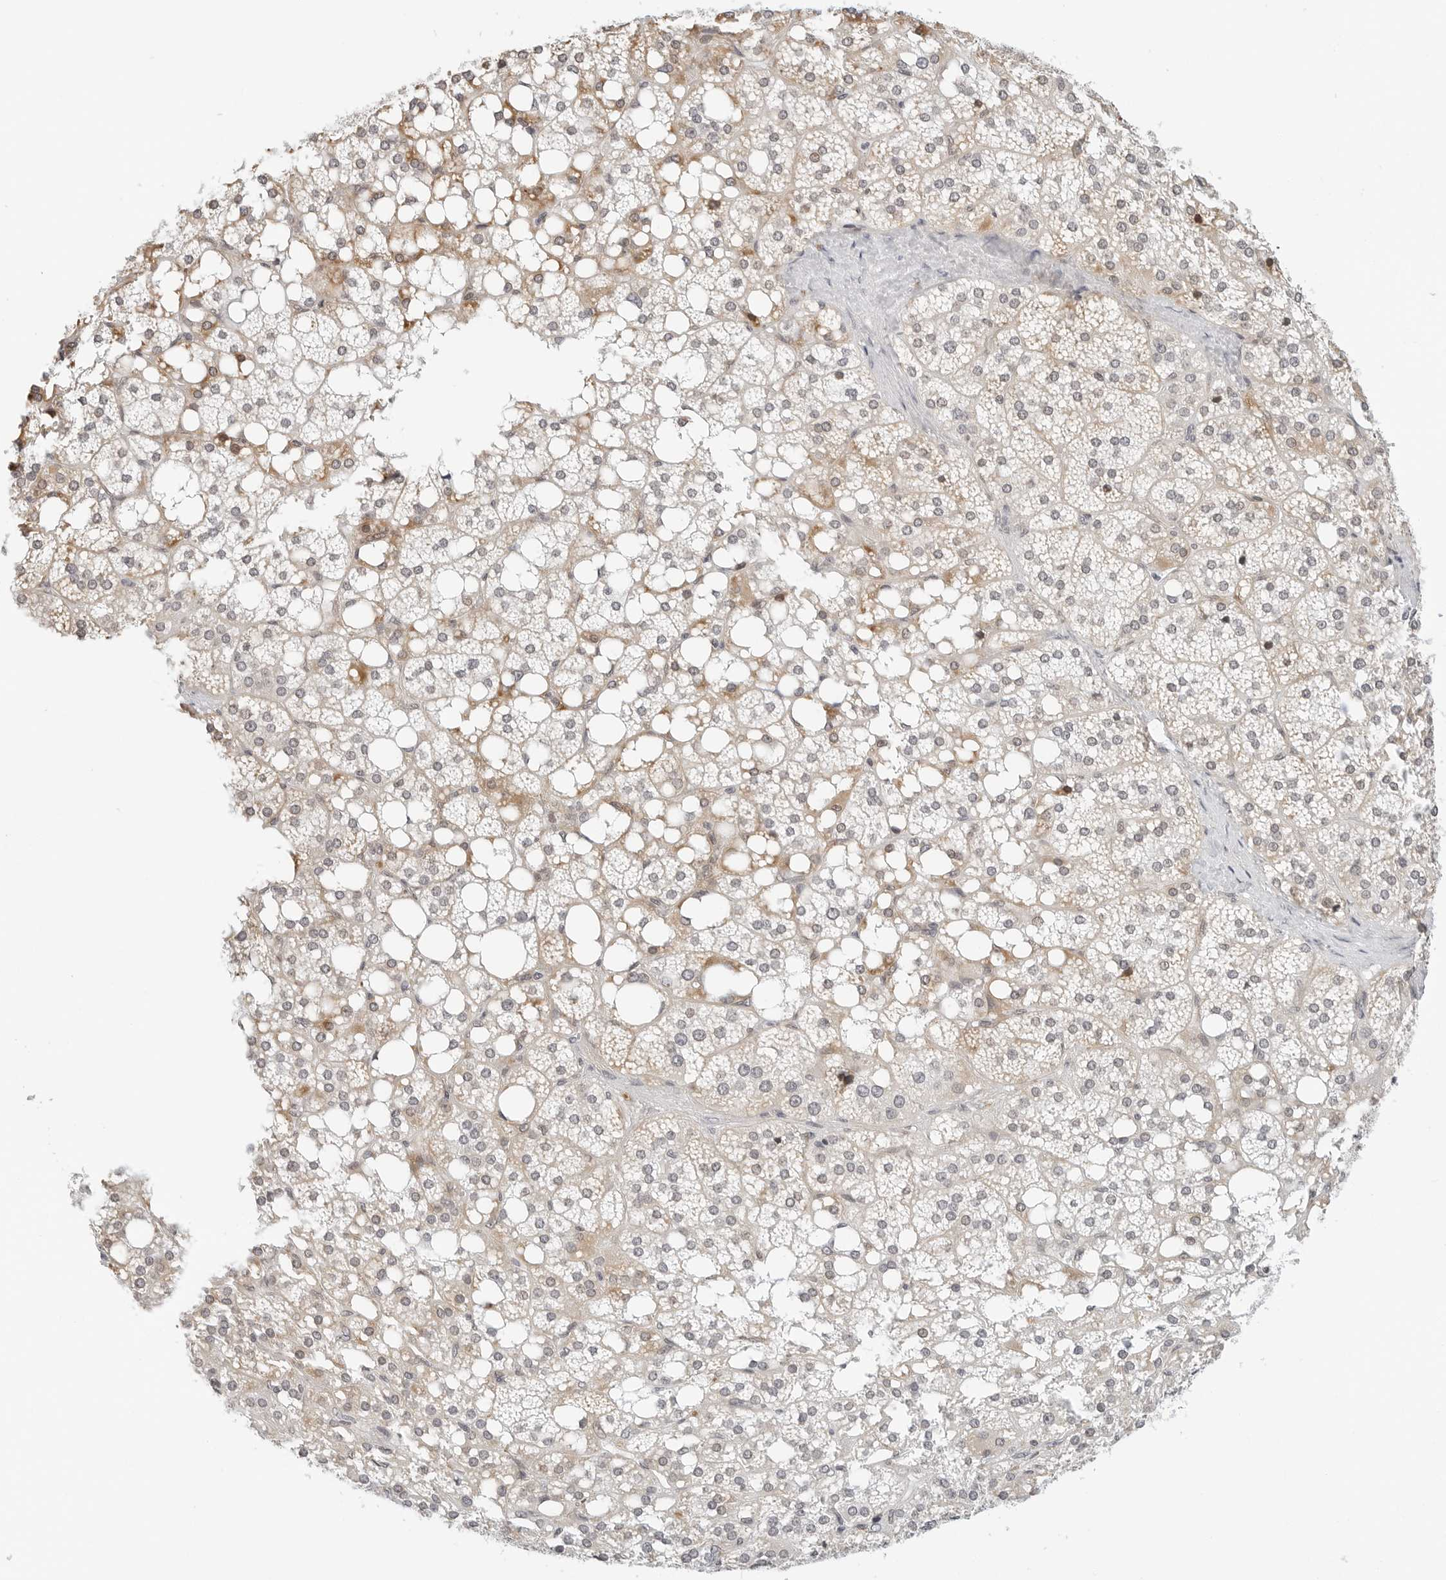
{"staining": {"intensity": "moderate", "quantity": ">75%", "location": "cytoplasmic/membranous"}, "tissue": "adrenal gland", "cell_type": "Glandular cells", "image_type": "normal", "snomed": [{"axis": "morphology", "description": "Normal tissue, NOS"}, {"axis": "topography", "description": "Adrenal gland"}], "caption": "Adrenal gland was stained to show a protein in brown. There is medium levels of moderate cytoplasmic/membranous staining in approximately >75% of glandular cells. Nuclei are stained in blue.", "gene": "PARP10", "patient": {"sex": "female", "age": 59}}